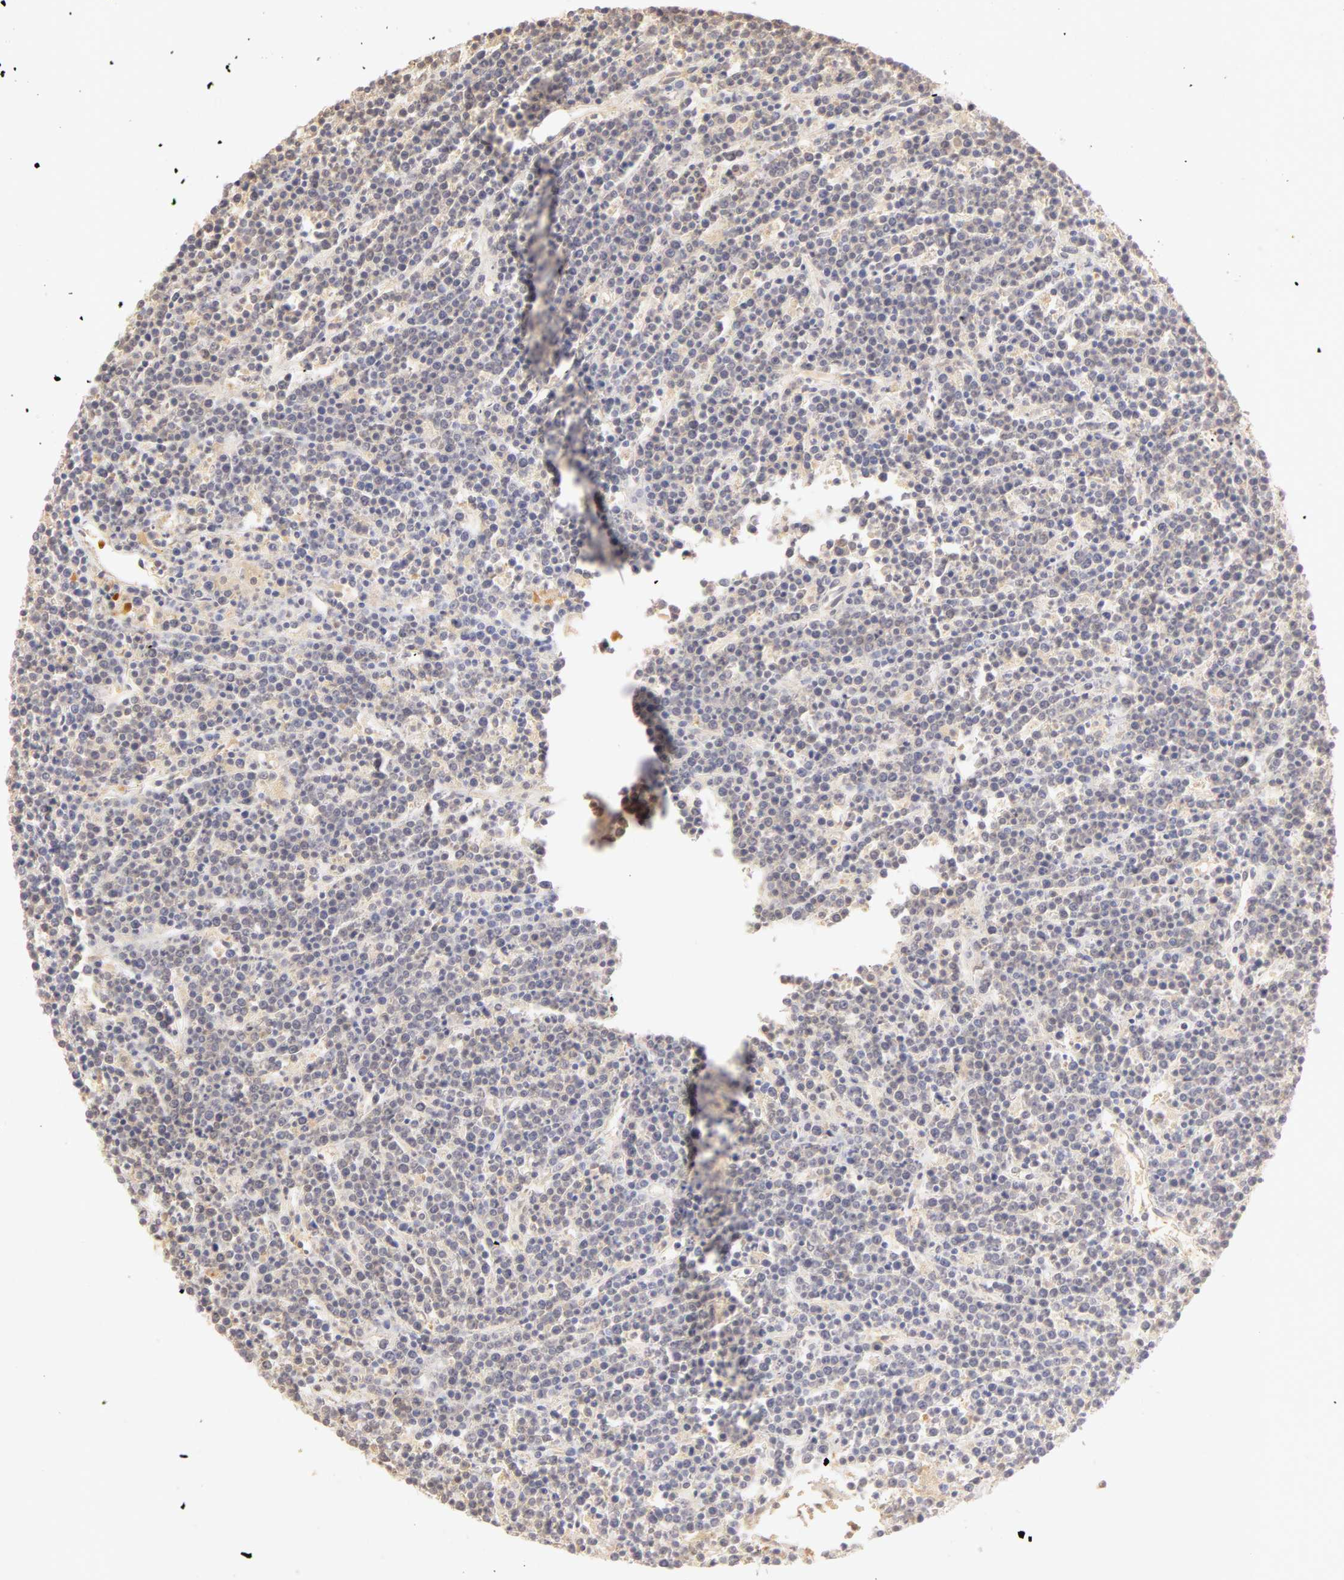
{"staining": {"intensity": "negative", "quantity": "none", "location": "none"}, "tissue": "lymphoma", "cell_type": "Tumor cells", "image_type": "cancer", "snomed": [{"axis": "morphology", "description": "Malignant lymphoma, non-Hodgkin's type, High grade"}, {"axis": "topography", "description": "Ovary"}], "caption": "Immunohistochemistry (IHC) photomicrograph of neoplastic tissue: human malignant lymphoma, non-Hodgkin's type (high-grade) stained with DAB demonstrates no significant protein staining in tumor cells.", "gene": "CA2", "patient": {"sex": "female", "age": 56}}